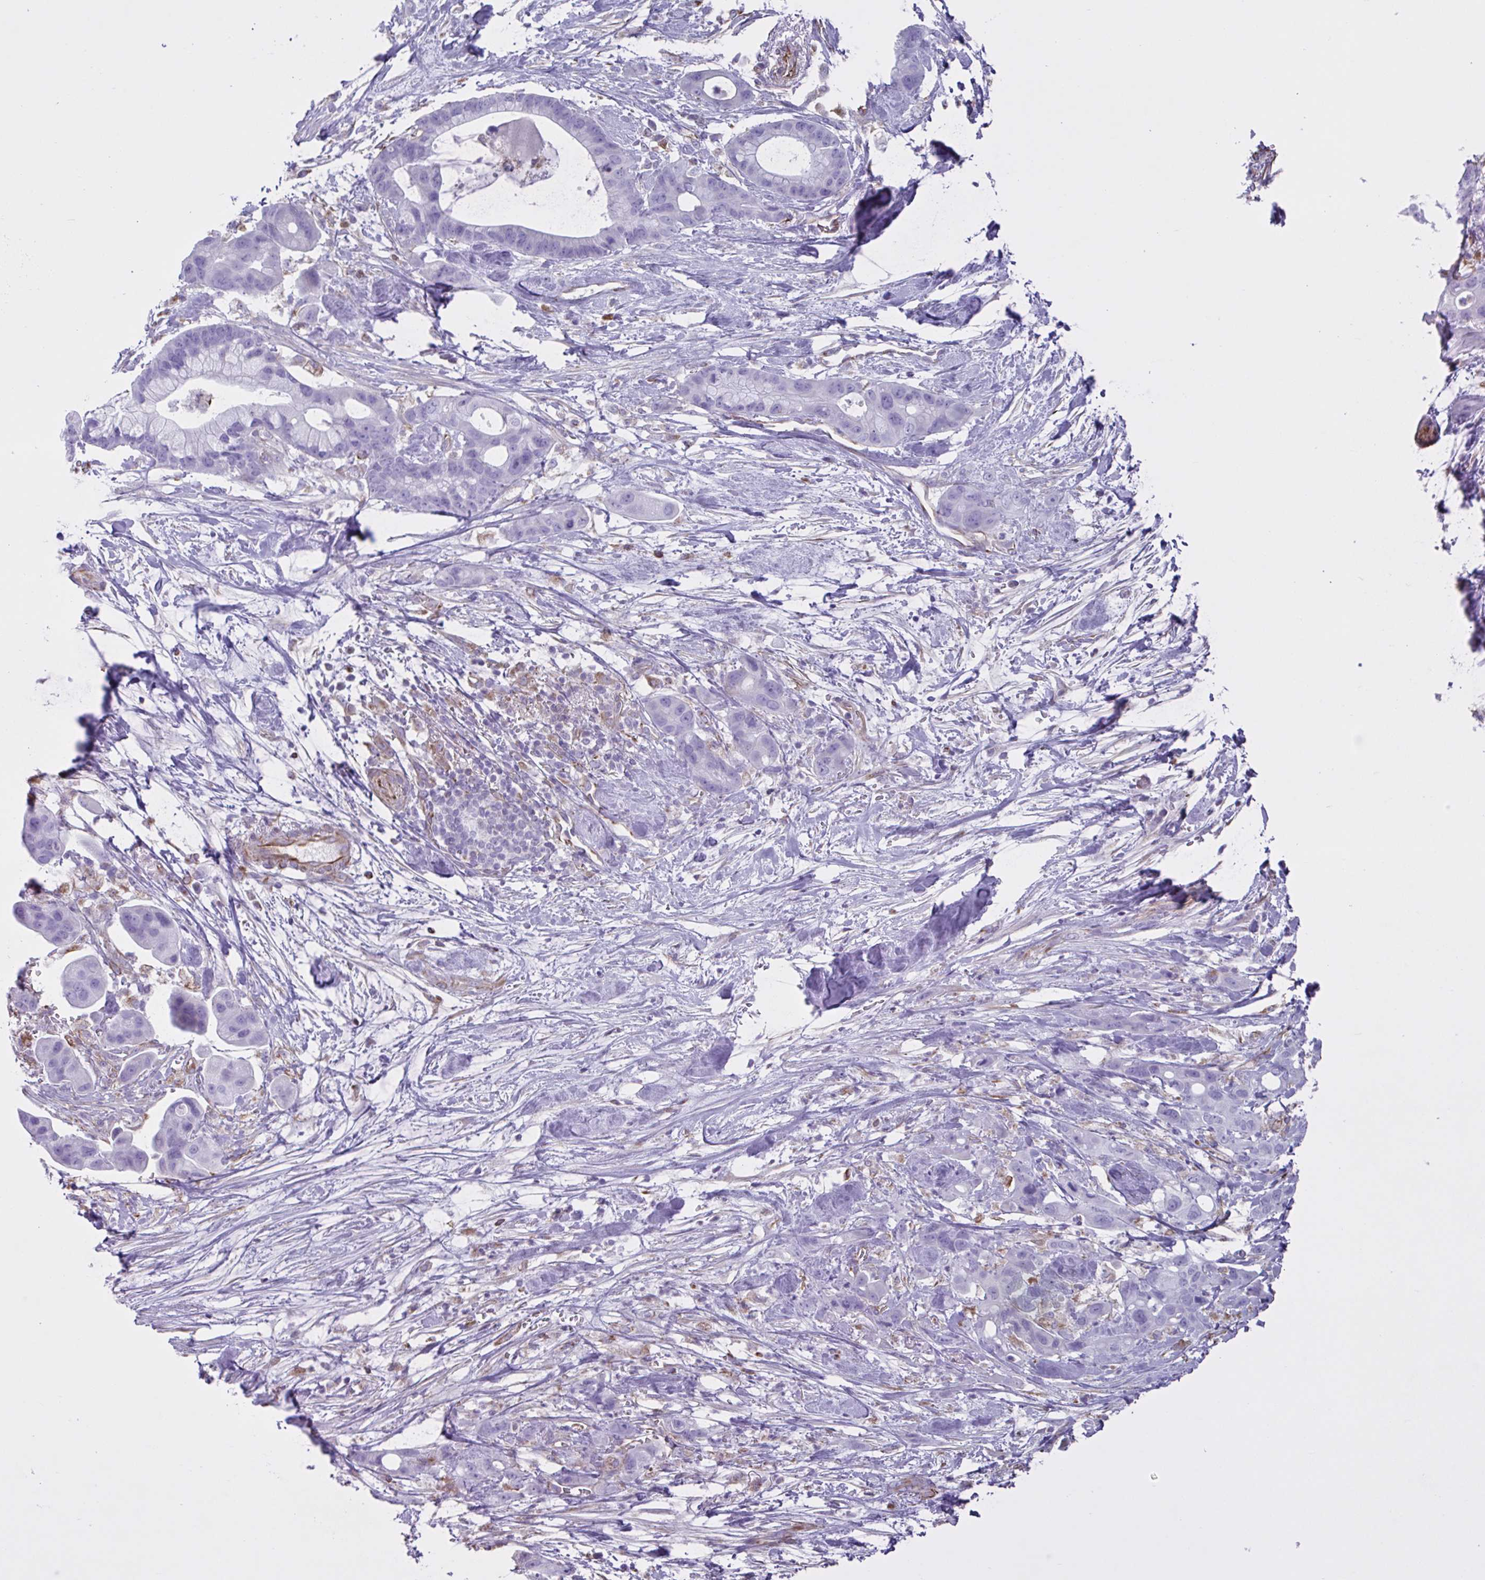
{"staining": {"intensity": "negative", "quantity": "none", "location": "none"}, "tissue": "pancreatic cancer", "cell_type": "Tumor cells", "image_type": "cancer", "snomed": [{"axis": "morphology", "description": "Adenocarcinoma, NOS"}, {"axis": "topography", "description": "Pancreas"}], "caption": "Pancreatic cancer stained for a protein using immunohistochemistry (IHC) reveals no staining tumor cells.", "gene": "TMEM86B", "patient": {"sex": "male", "age": 68}}